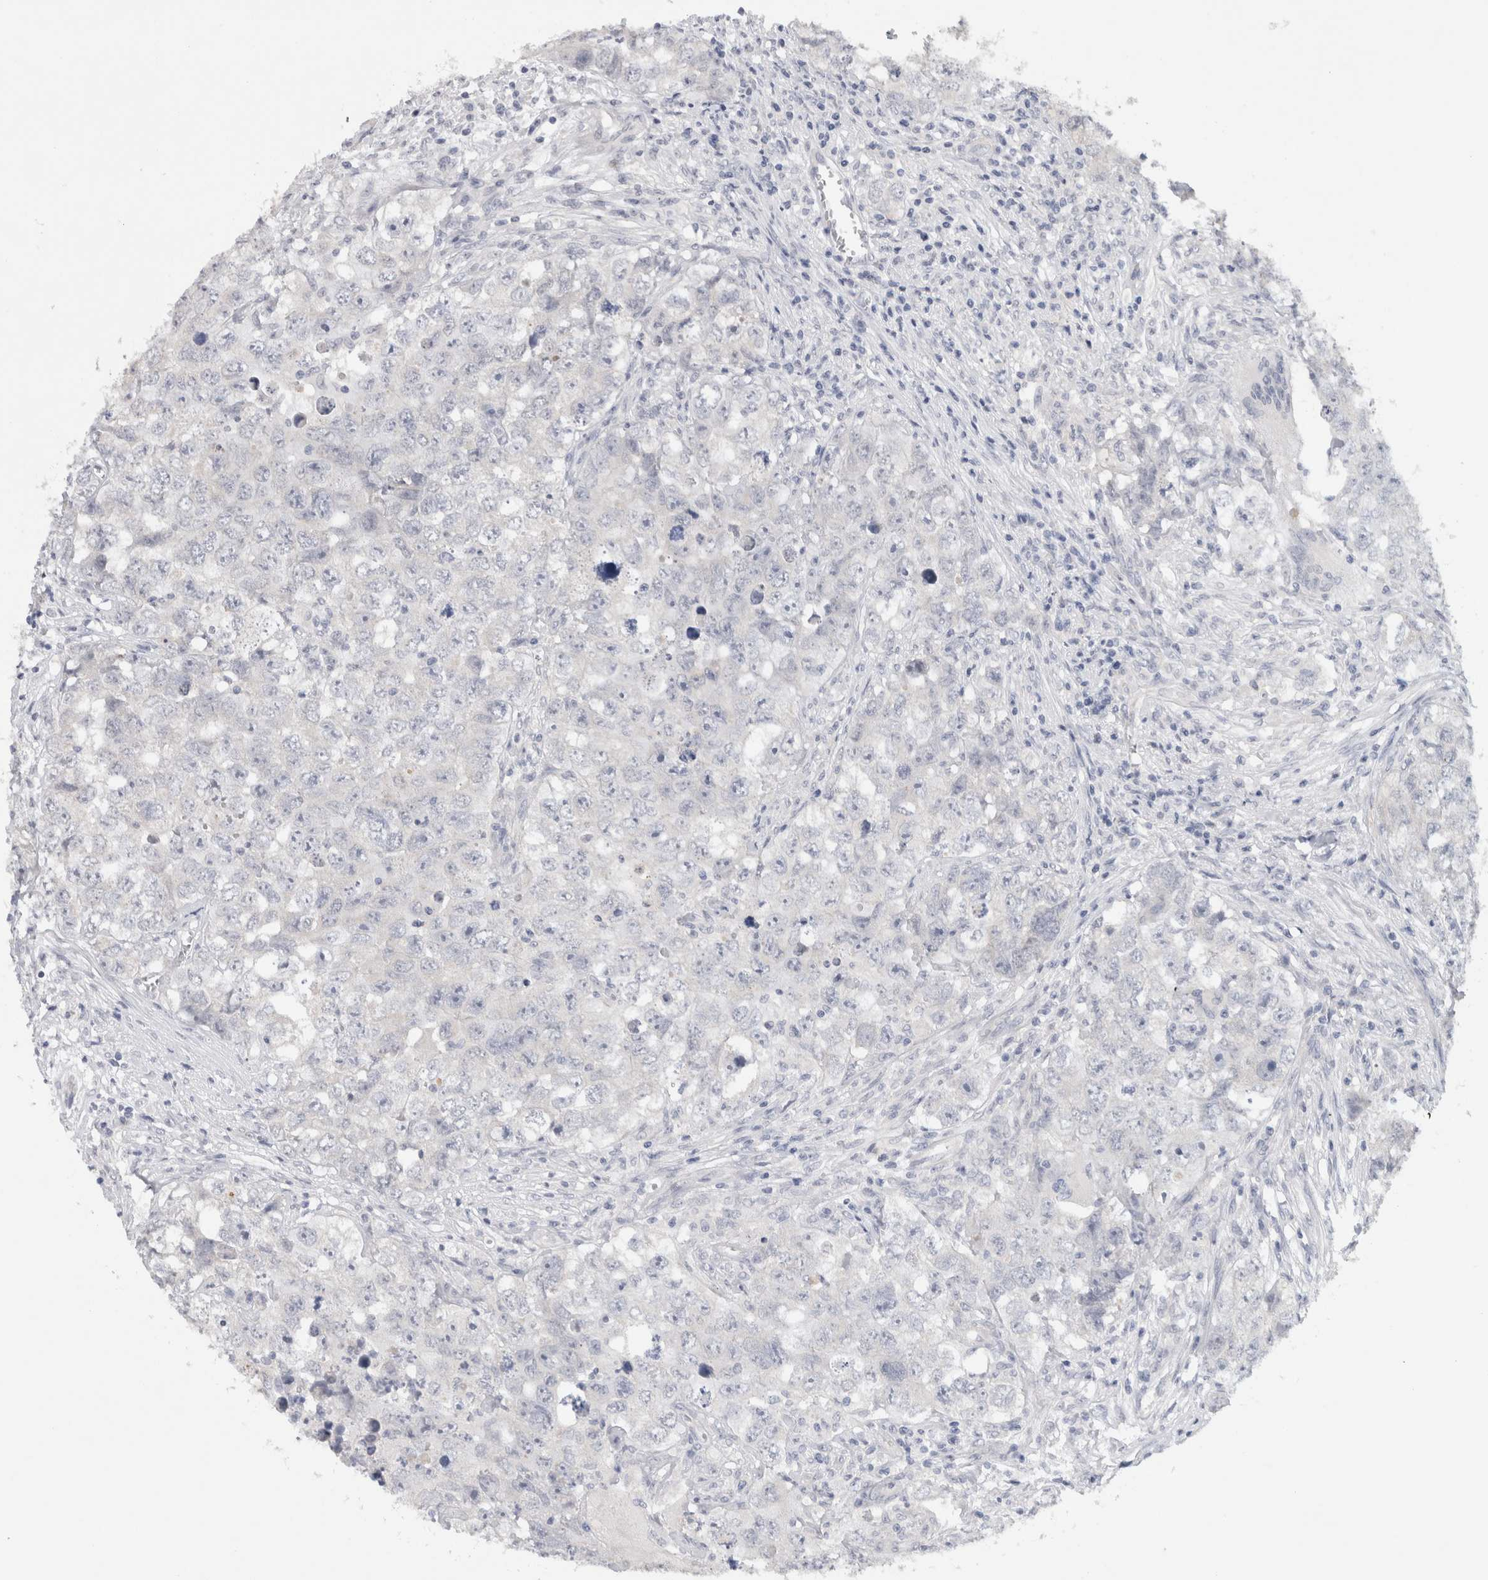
{"staining": {"intensity": "negative", "quantity": "none", "location": "none"}, "tissue": "testis cancer", "cell_type": "Tumor cells", "image_type": "cancer", "snomed": [{"axis": "morphology", "description": "Seminoma, NOS"}, {"axis": "morphology", "description": "Carcinoma, Embryonal, NOS"}, {"axis": "topography", "description": "Testis"}], "caption": "High power microscopy photomicrograph of an IHC photomicrograph of embryonal carcinoma (testis), revealing no significant staining in tumor cells.", "gene": "TONSL", "patient": {"sex": "male", "age": 43}}